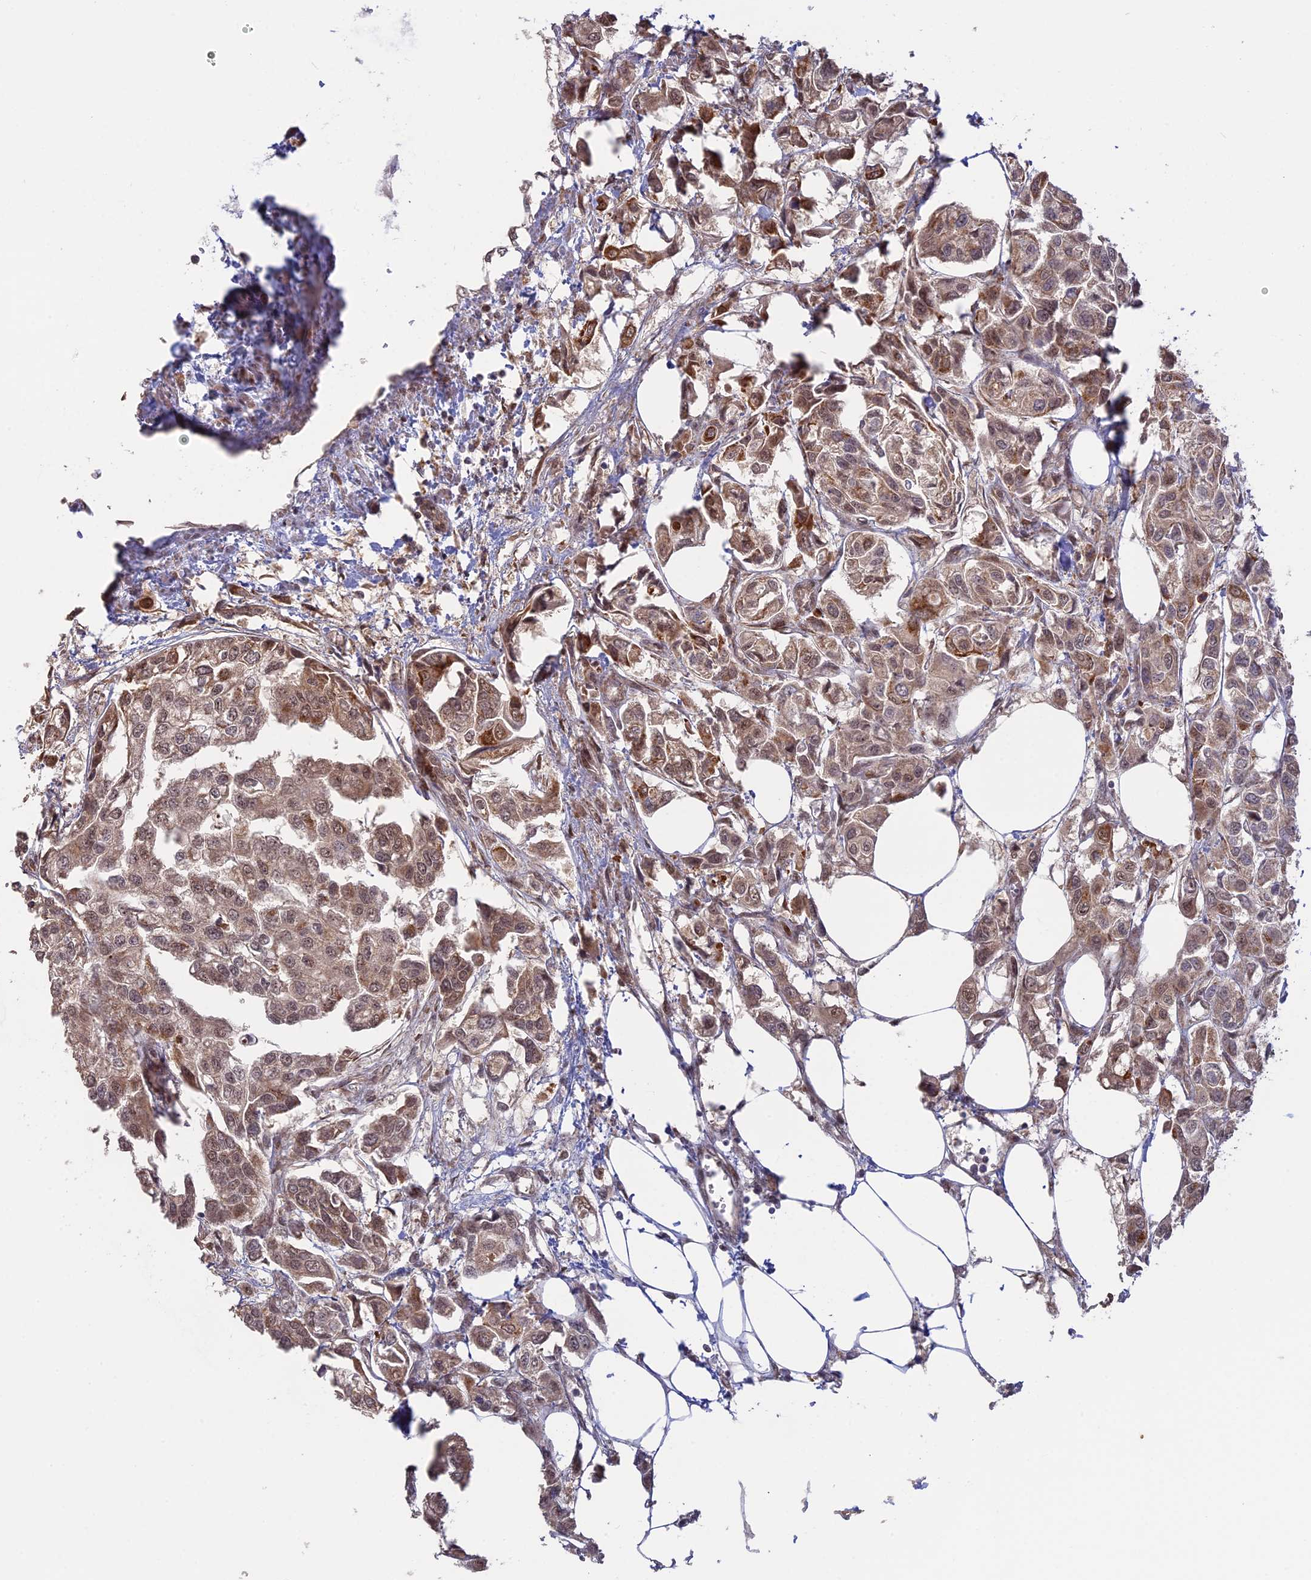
{"staining": {"intensity": "moderate", "quantity": ">75%", "location": "cytoplasmic/membranous,nuclear"}, "tissue": "urothelial cancer", "cell_type": "Tumor cells", "image_type": "cancer", "snomed": [{"axis": "morphology", "description": "Urothelial carcinoma, High grade"}, {"axis": "topography", "description": "Urinary bladder"}], "caption": "Urothelial cancer was stained to show a protein in brown. There is medium levels of moderate cytoplasmic/membranous and nuclear positivity in approximately >75% of tumor cells. (DAB (3,3'-diaminobenzidine) IHC, brown staining for protein, blue staining for nuclei).", "gene": "GSKIP", "patient": {"sex": "male", "age": 67}}